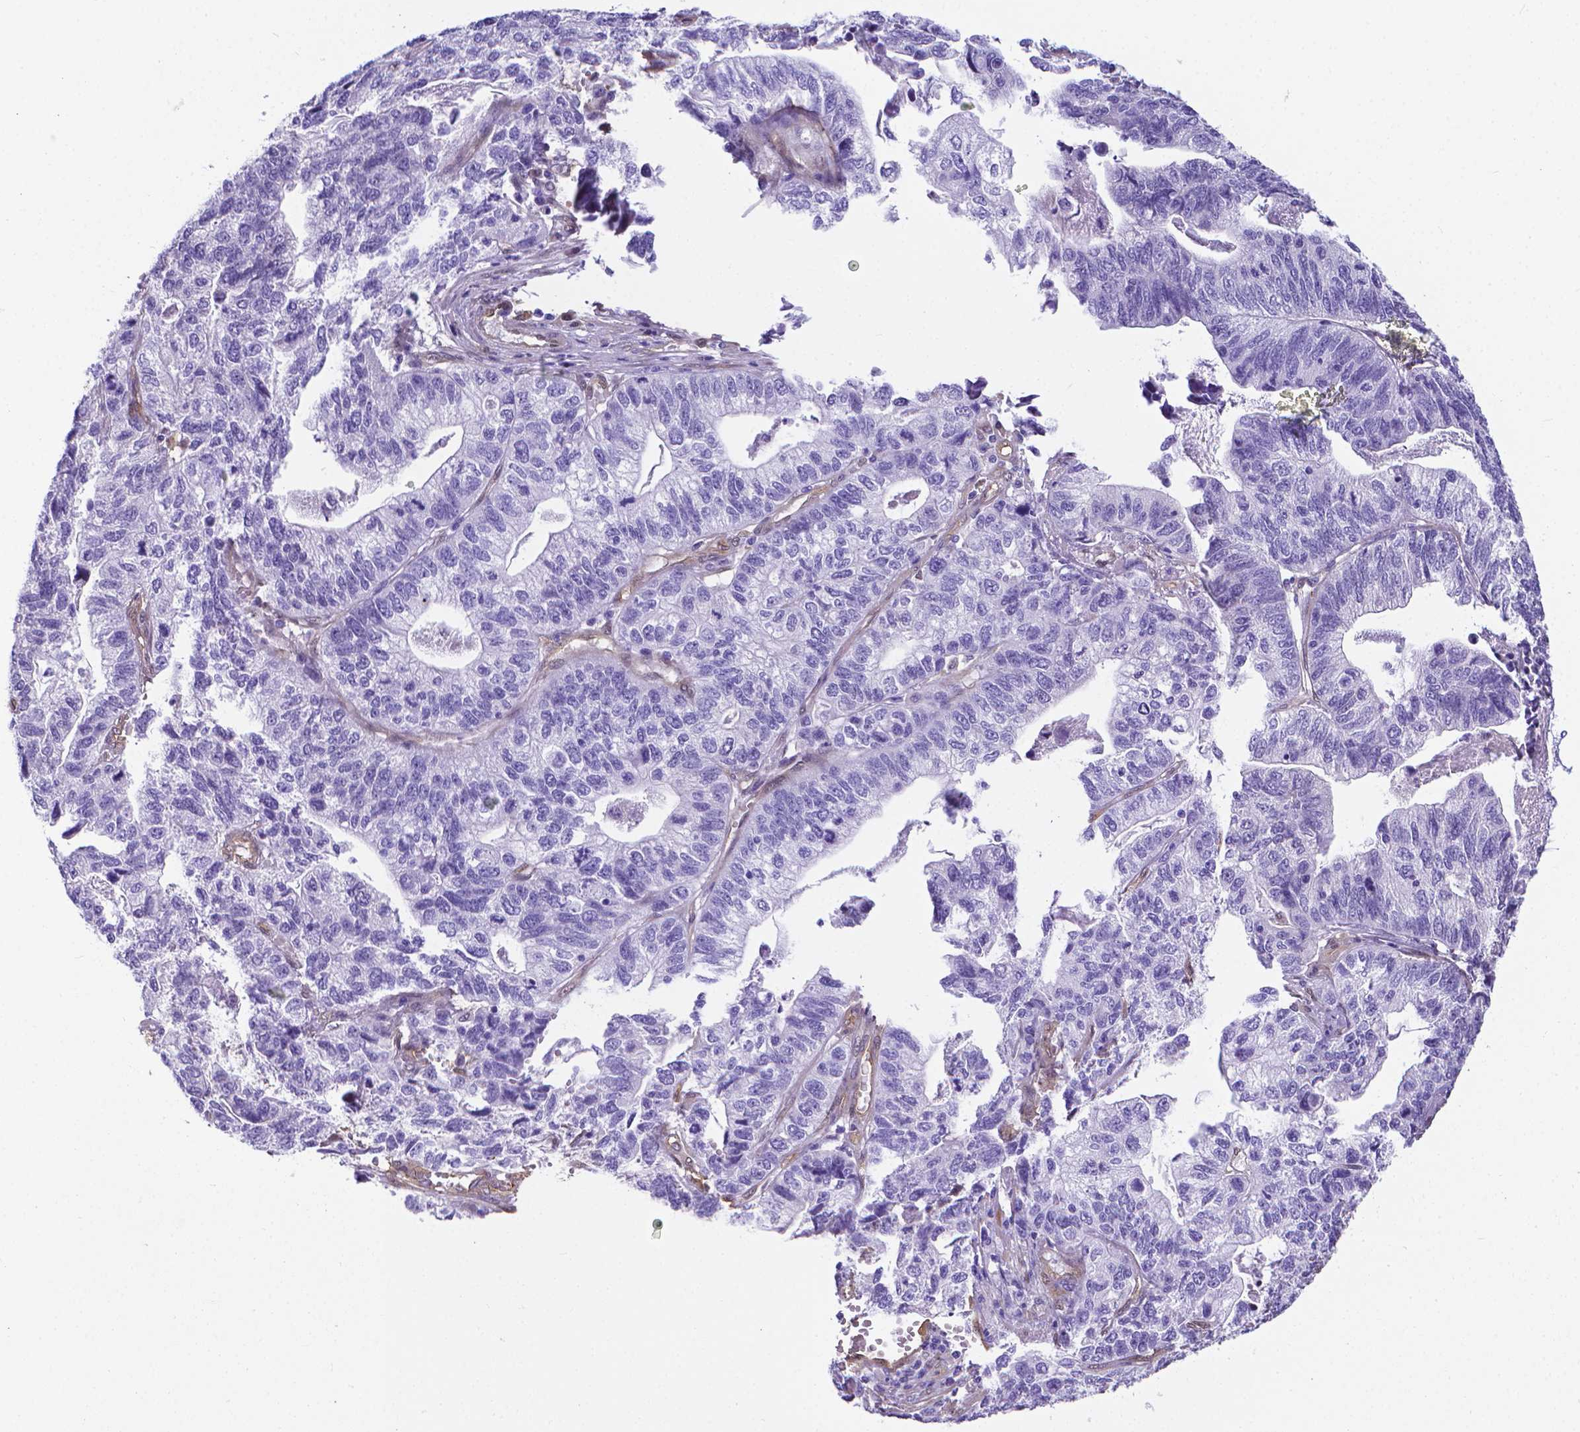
{"staining": {"intensity": "negative", "quantity": "none", "location": "none"}, "tissue": "stomach cancer", "cell_type": "Tumor cells", "image_type": "cancer", "snomed": [{"axis": "morphology", "description": "Adenocarcinoma, NOS"}, {"axis": "topography", "description": "Stomach, upper"}], "caption": "There is no significant staining in tumor cells of stomach cancer.", "gene": "CLIC4", "patient": {"sex": "female", "age": 67}}